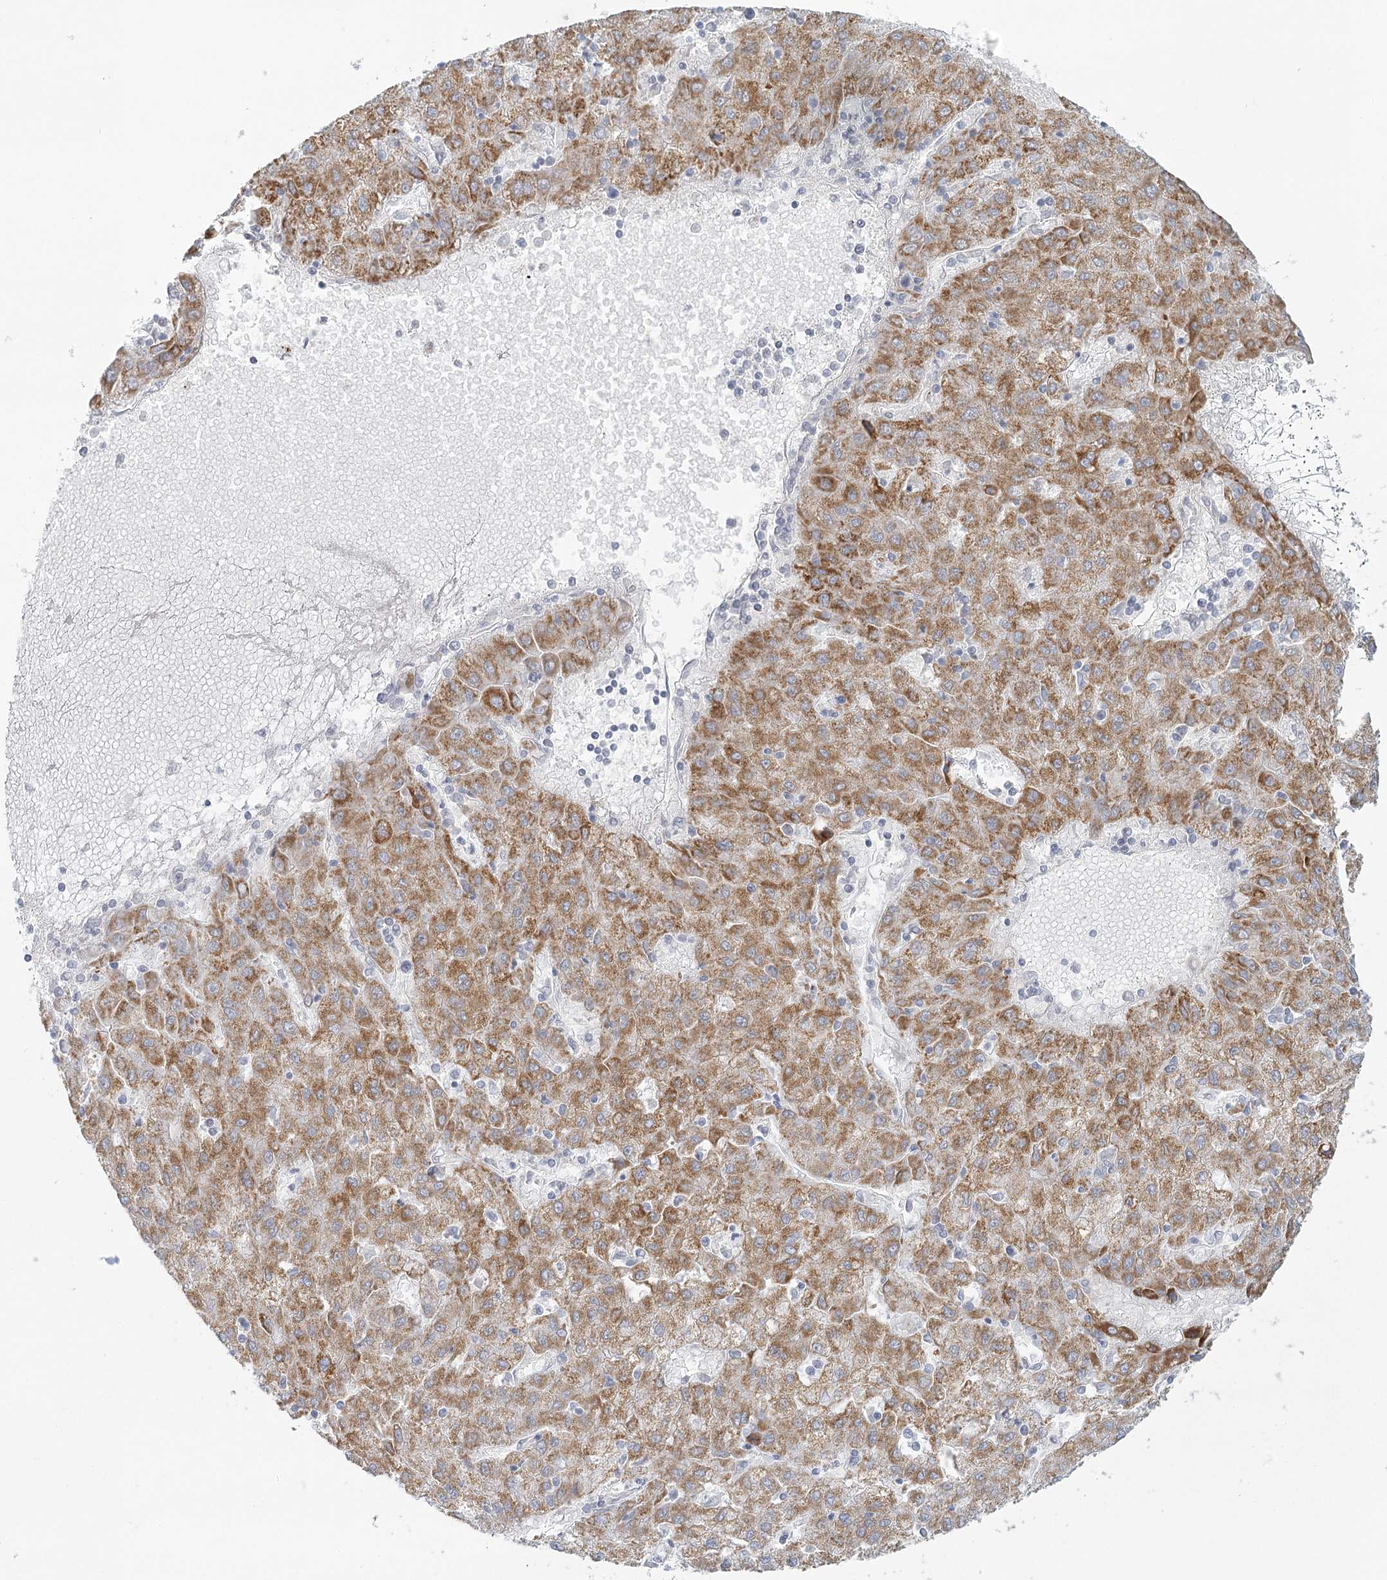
{"staining": {"intensity": "moderate", "quantity": ">75%", "location": "cytoplasmic/membranous"}, "tissue": "liver cancer", "cell_type": "Tumor cells", "image_type": "cancer", "snomed": [{"axis": "morphology", "description": "Carcinoma, Hepatocellular, NOS"}, {"axis": "topography", "description": "Liver"}], "caption": "Liver cancer was stained to show a protein in brown. There is medium levels of moderate cytoplasmic/membranous expression in approximately >75% of tumor cells.", "gene": "BPHL", "patient": {"sex": "male", "age": 72}}